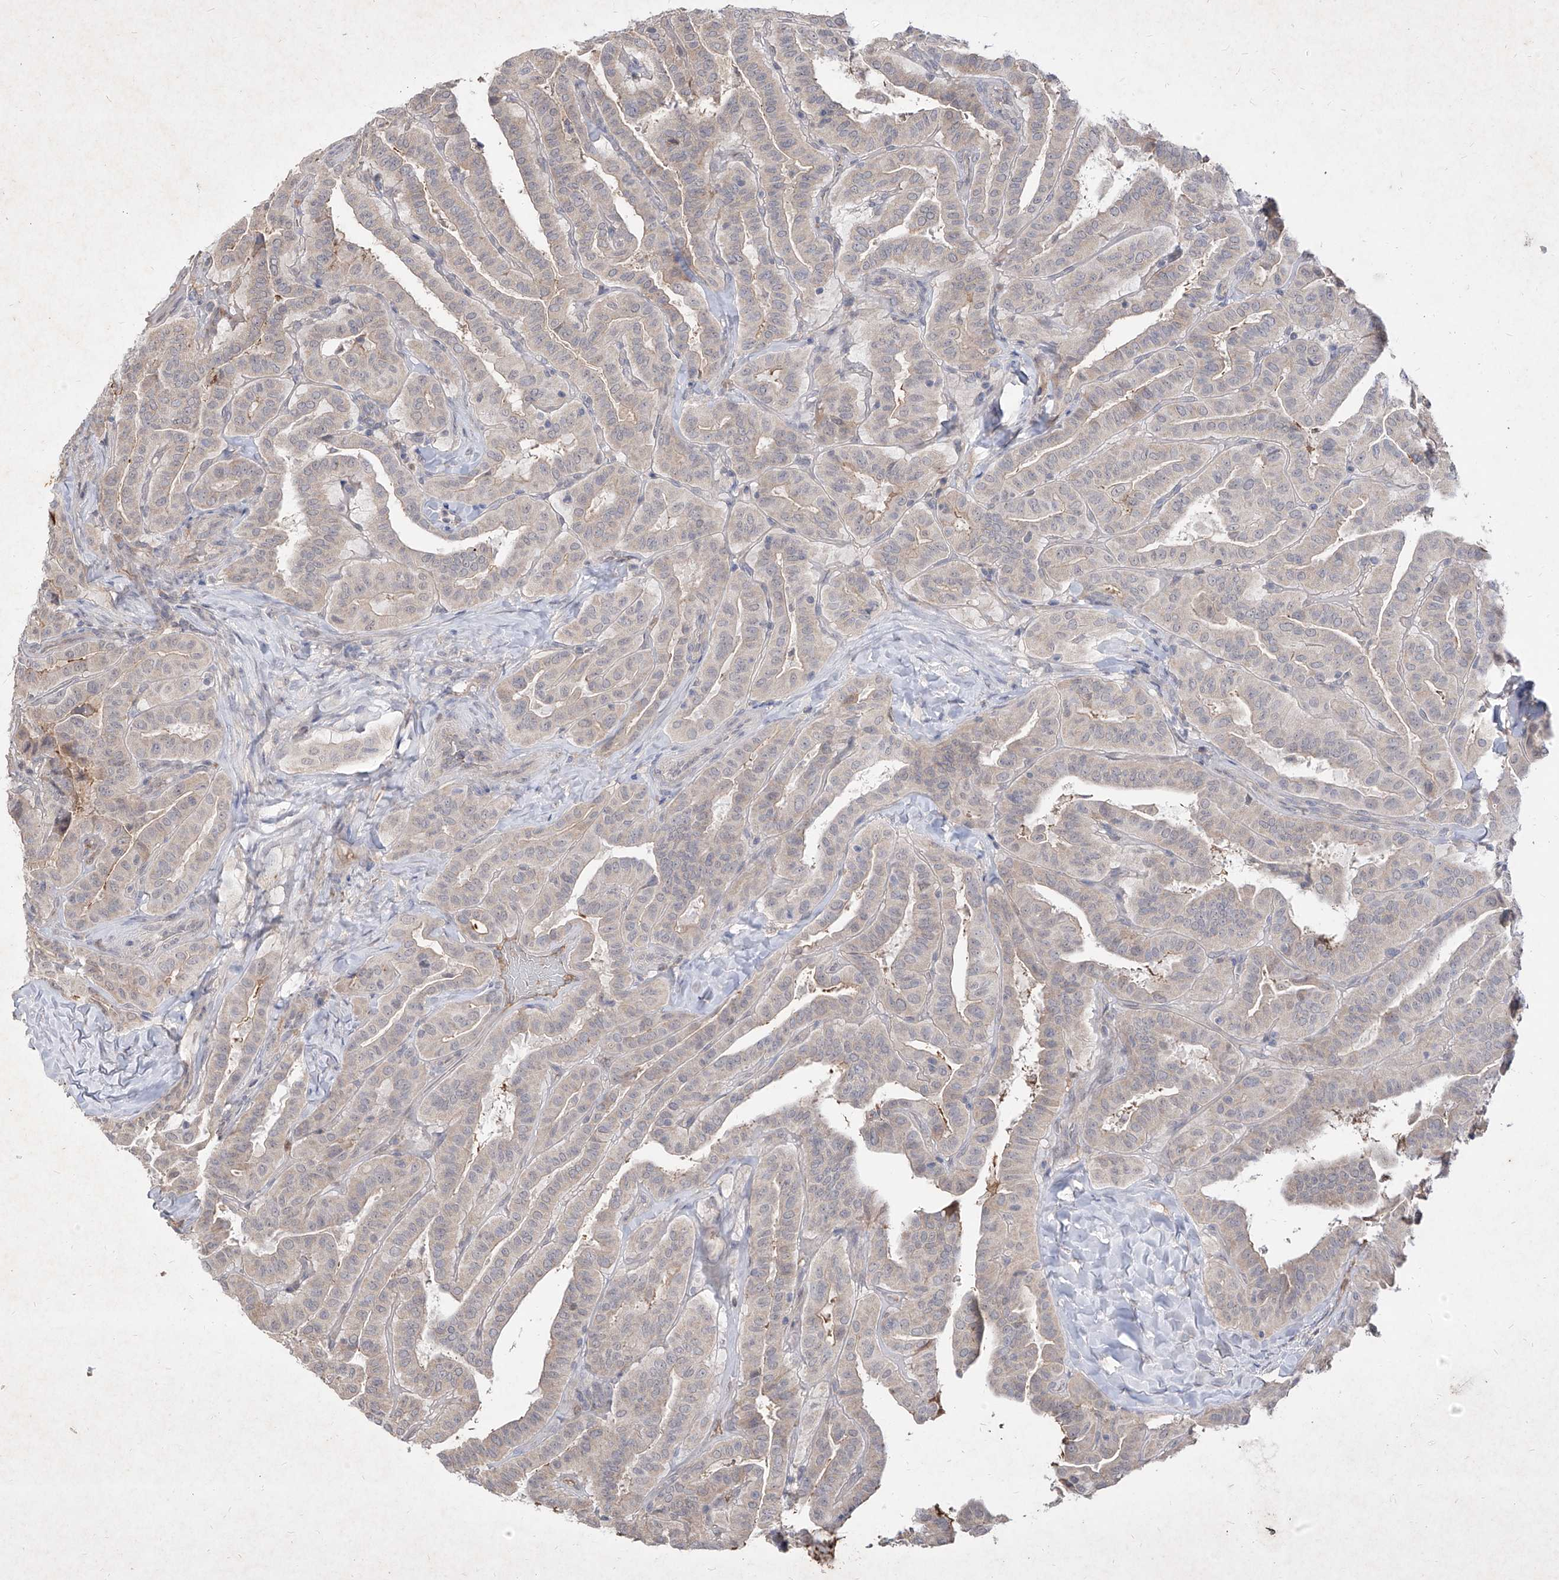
{"staining": {"intensity": "weak", "quantity": "<25%", "location": "cytoplasmic/membranous"}, "tissue": "thyroid cancer", "cell_type": "Tumor cells", "image_type": "cancer", "snomed": [{"axis": "morphology", "description": "Papillary adenocarcinoma, NOS"}, {"axis": "topography", "description": "Thyroid gland"}], "caption": "DAB immunohistochemical staining of papillary adenocarcinoma (thyroid) demonstrates no significant staining in tumor cells.", "gene": "C4A", "patient": {"sex": "male", "age": 77}}